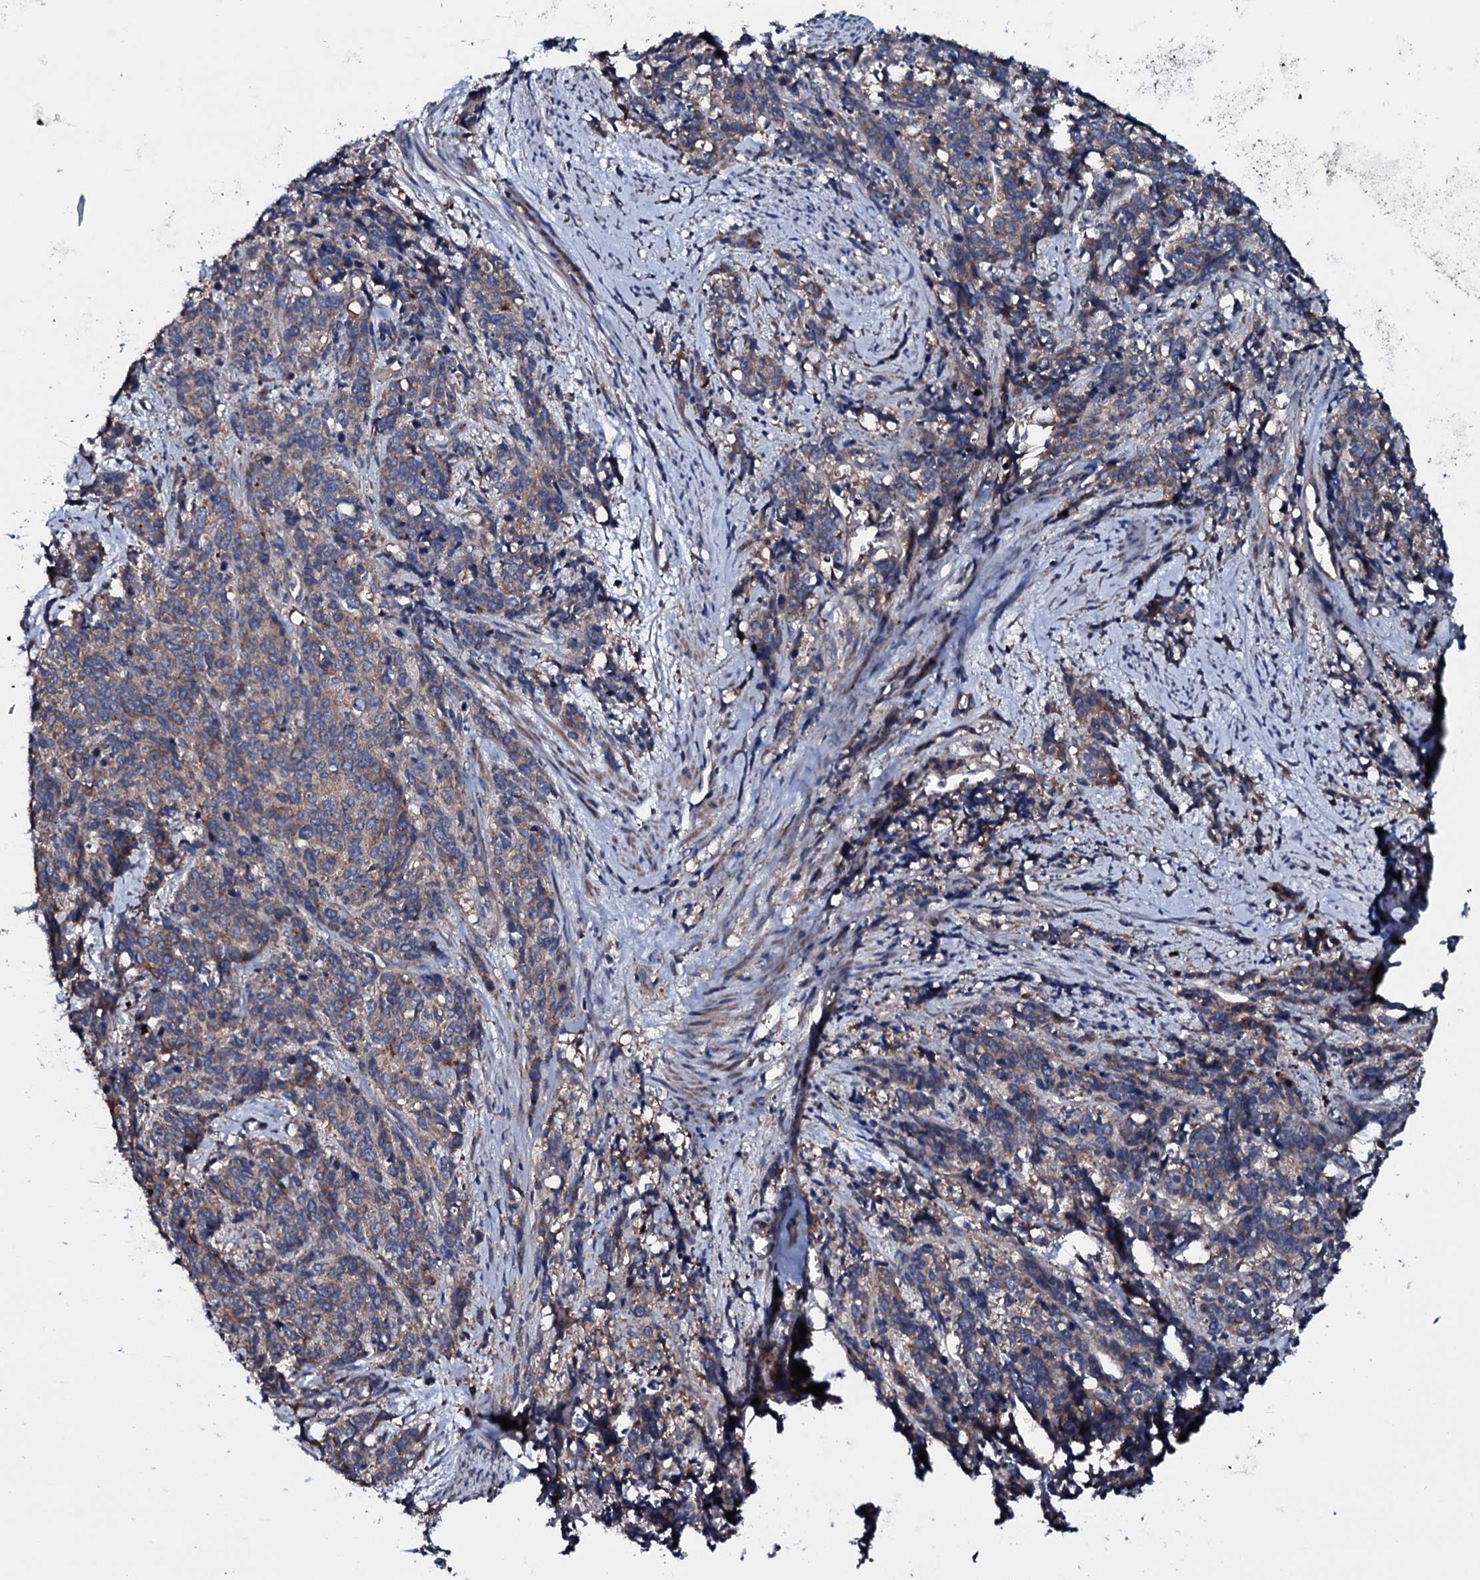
{"staining": {"intensity": "weak", "quantity": "25%-75%", "location": "cytoplasmic/membranous"}, "tissue": "cervical cancer", "cell_type": "Tumor cells", "image_type": "cancer", "snomed": [{"axis": "morphology", "description": "Squamous cell carcinoma, NOS"}, {"axis": "topography", "description": "Cervix"}], "caption": "This is a histology image of immunohistochemistry staining of cervical cancer, which shows weak expression in the cytoplasmic/membranous of tumor cells.", "gene": "NEK1", "patient": {"sex": "female", "age": 60}}